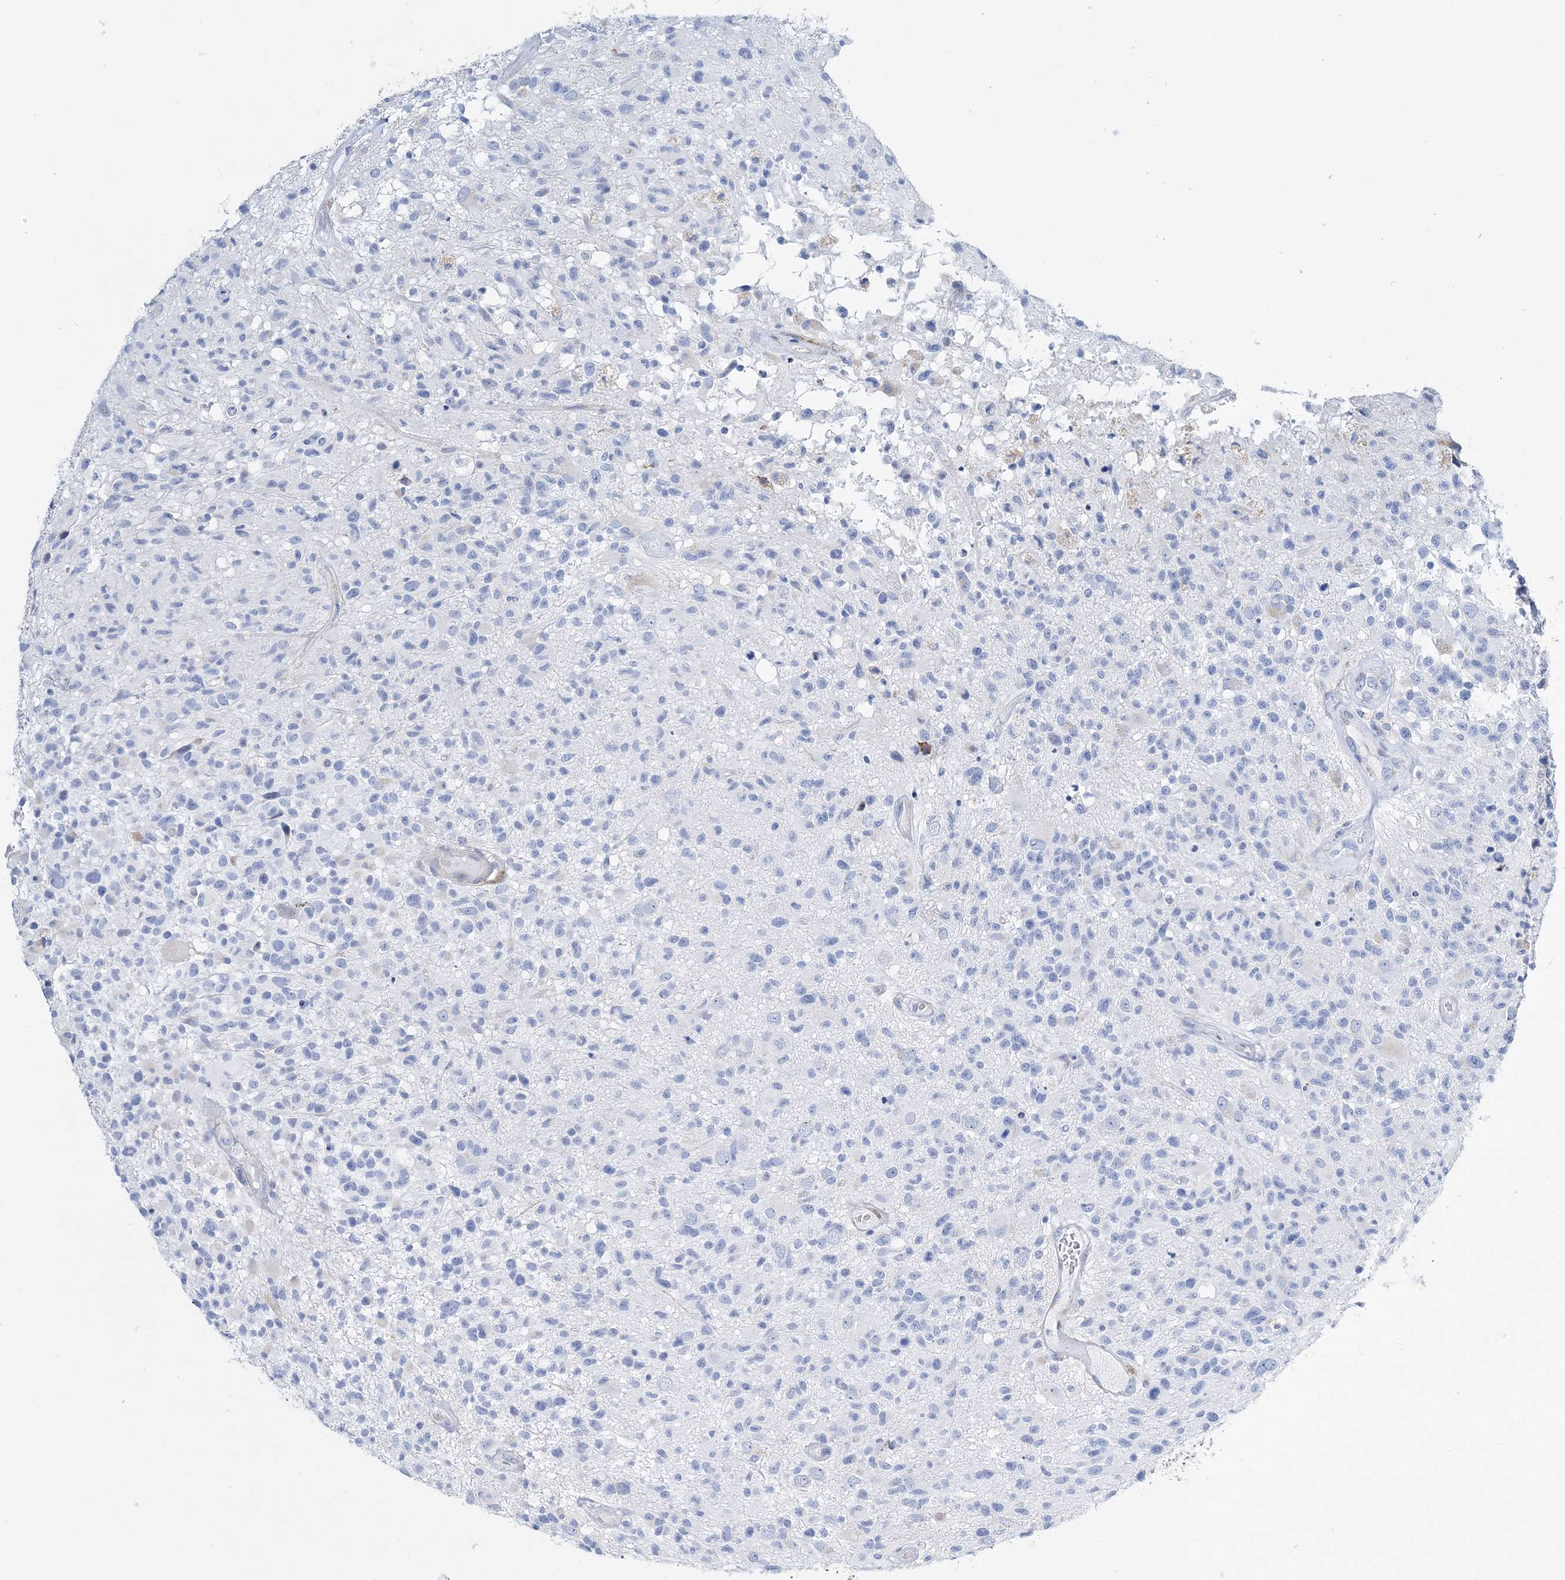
{"staining": {"intensity": "negative", "quantity": "none", "location": "none"}, "tissue": "glioma", "cell_type": "Tumor cells", "image_type": "cancer", "snomed": [{"axis": "morphology", "description": "Glioma, malignant, High grade"}, {"axis": "morphology", "description": "Glioblastoma, NOS"}, {"axis": "topography", "description": "Brain"}], "caption": "Tumor cells are negative for protein expression in human glioblastoma.", "gene": "TSPYL6", "patient": {"sex": "male", "age": 60}}